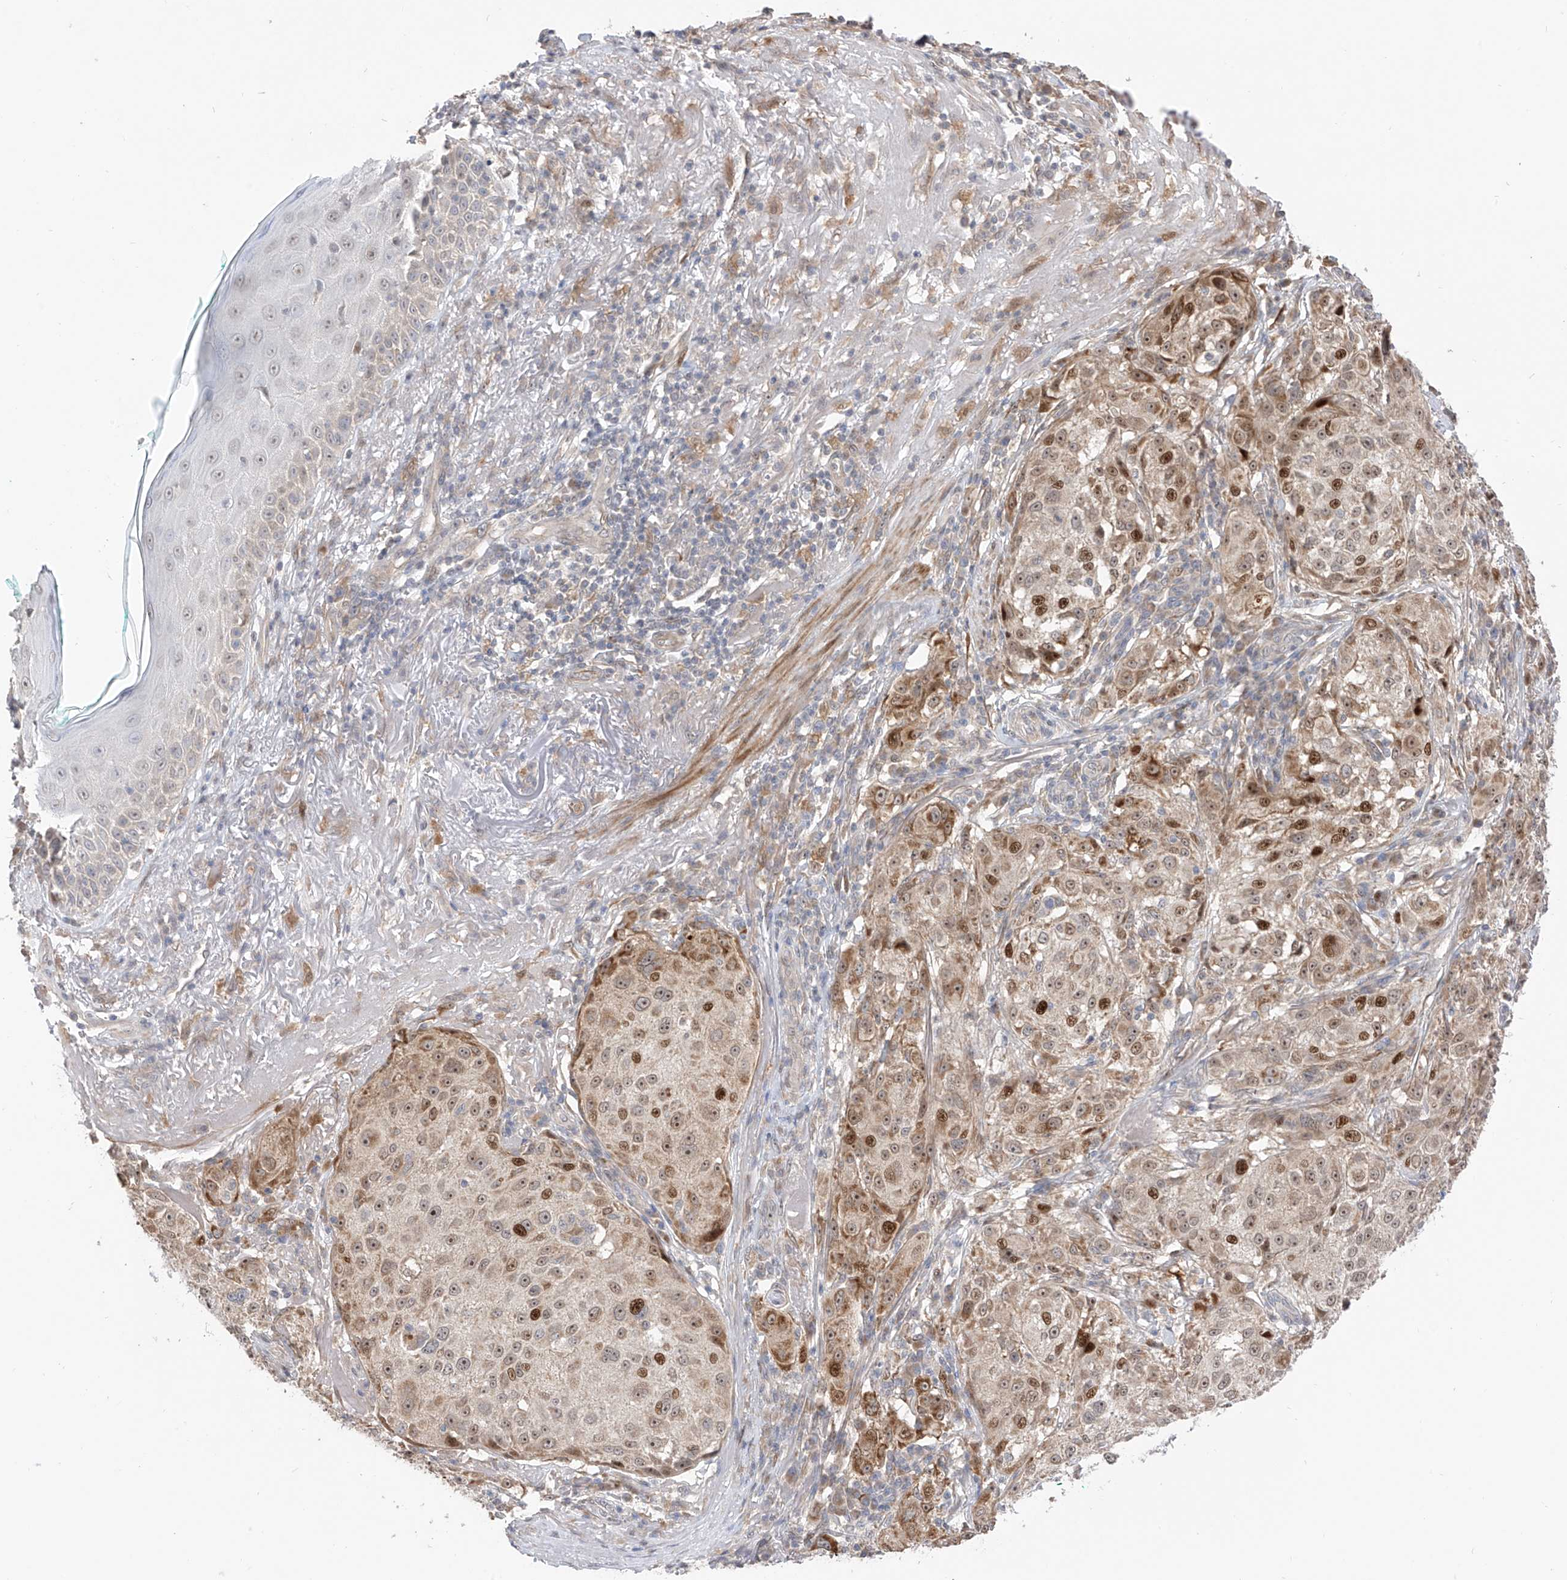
{"staining": {"intensity": "moderate", "quantity": "25%-75%", "location": "nuclear"}, "tissue": "melanoma", "cell_type": "Tumor cells", "image_type": "cancer", "snomed": [{"axis": "morphology", "description": "Necrosis, NOS"}, {"axis": "morphology", "description": "Malignant melanoma, NOS"}, {"axis": "topography", "description": "Skin"}], "caption": "Immunohistochemical staining of melanoma shows medium levels of moderate nuclear protein staining in about 25%-75% of tumor cells. Immunohistochemistry stains the protein of interest in brown and the nuclei are stained blue.", "gene": "LATS1", "patient": {"sex": "female", "age": 87}}